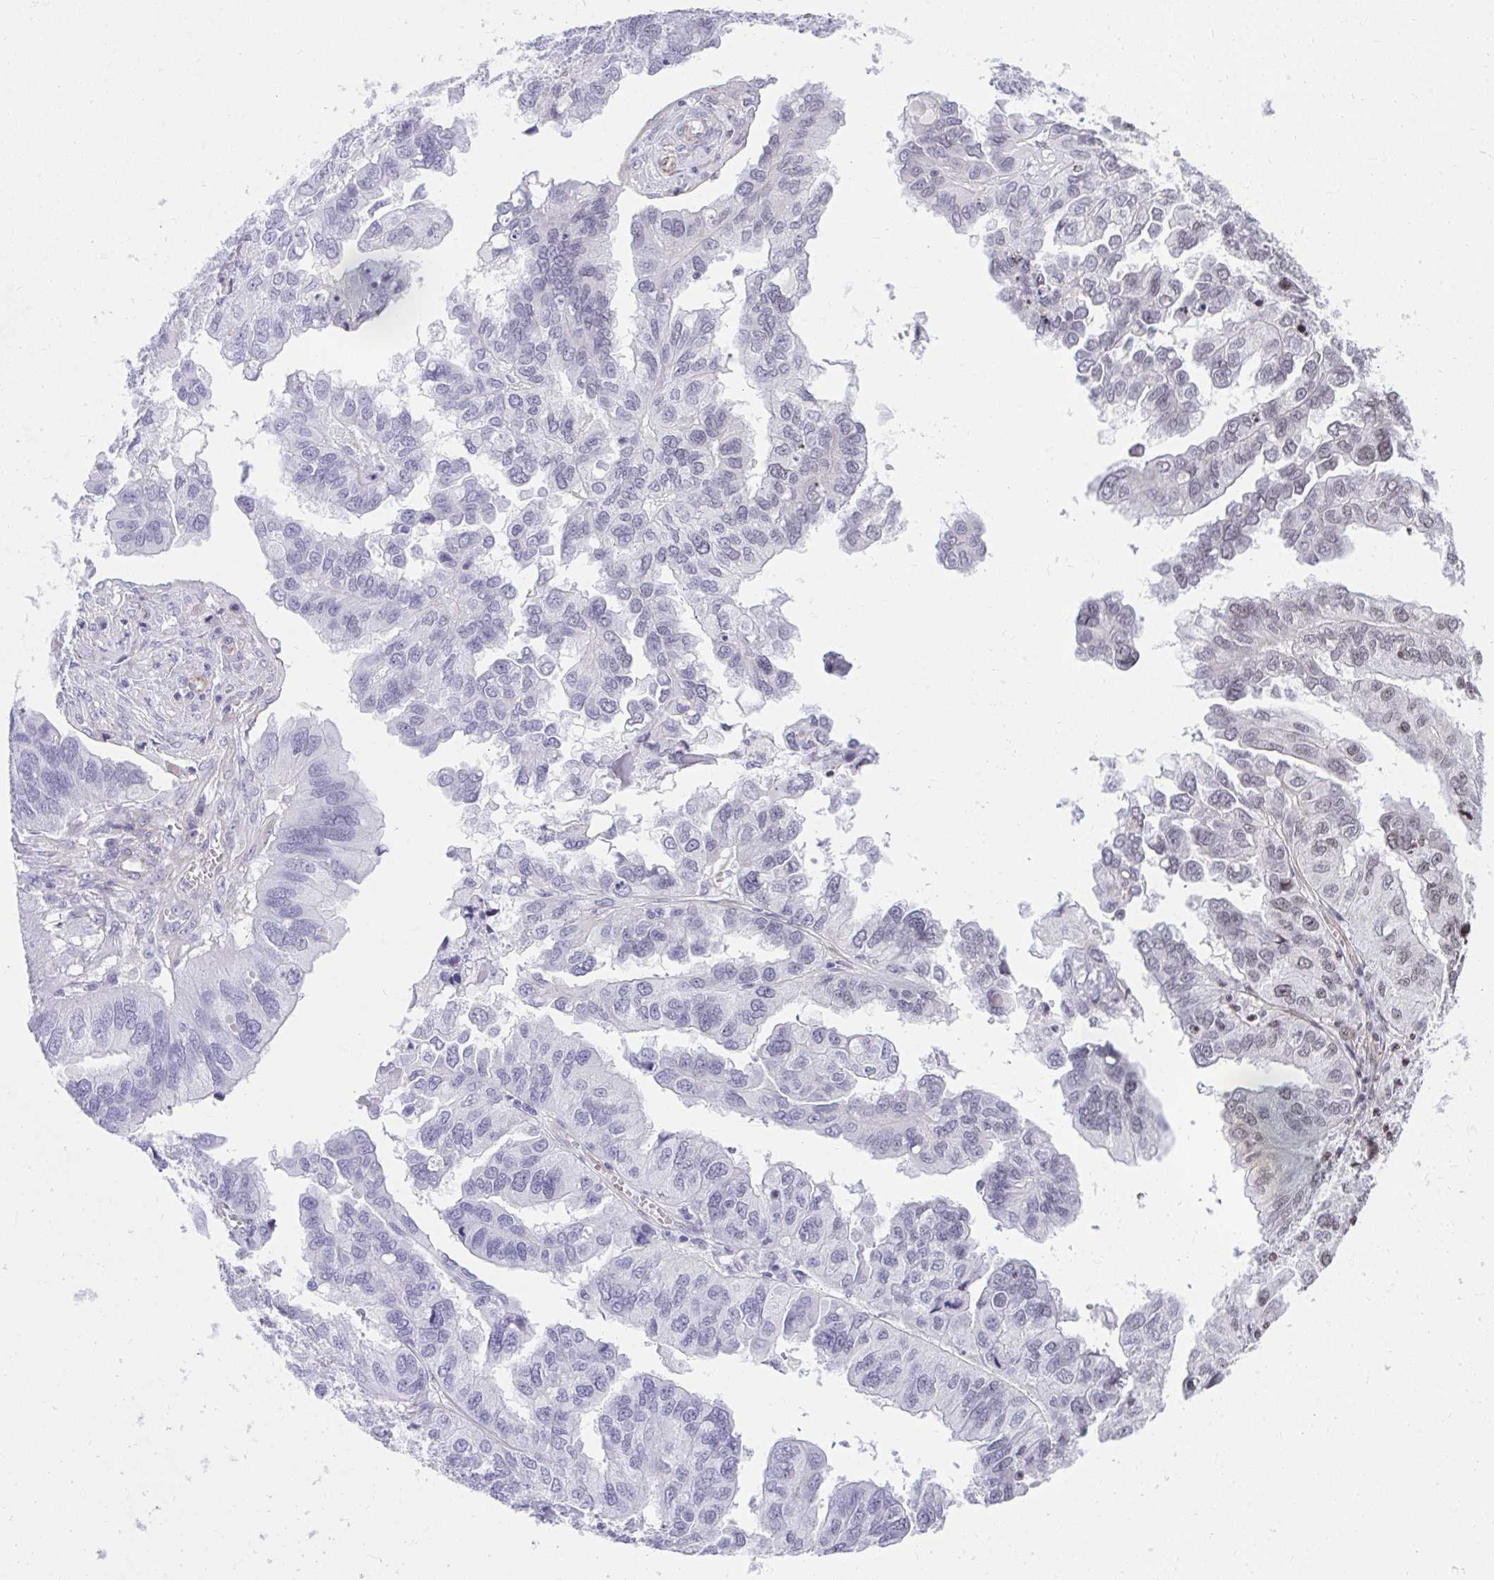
{"staining": {"intensity": "negative", "quantity": "none", "location": "none"}, "tissue": "ovarian cancer", "cell_type": "Tumor cells", "image_type": "cancer", "snomed": [{"axis": "morphology", "description": "Cystadenocarcinoma, serous, NOS"}, {"axis": "topography", "description": "Ovary"}], "caption": "Protein analysis of ovarian serous cystadenocarcinoma shows no significant positivity in tumor cells. (Stains: DAB (3,3'-diaminobenzidine) immunohistochemistry with hematoxylin counter stain, Microscopy: brightfield microscopy at high magnification).", "gene": "KCNN4", "patient": {"sex": "female", "age": 79}}